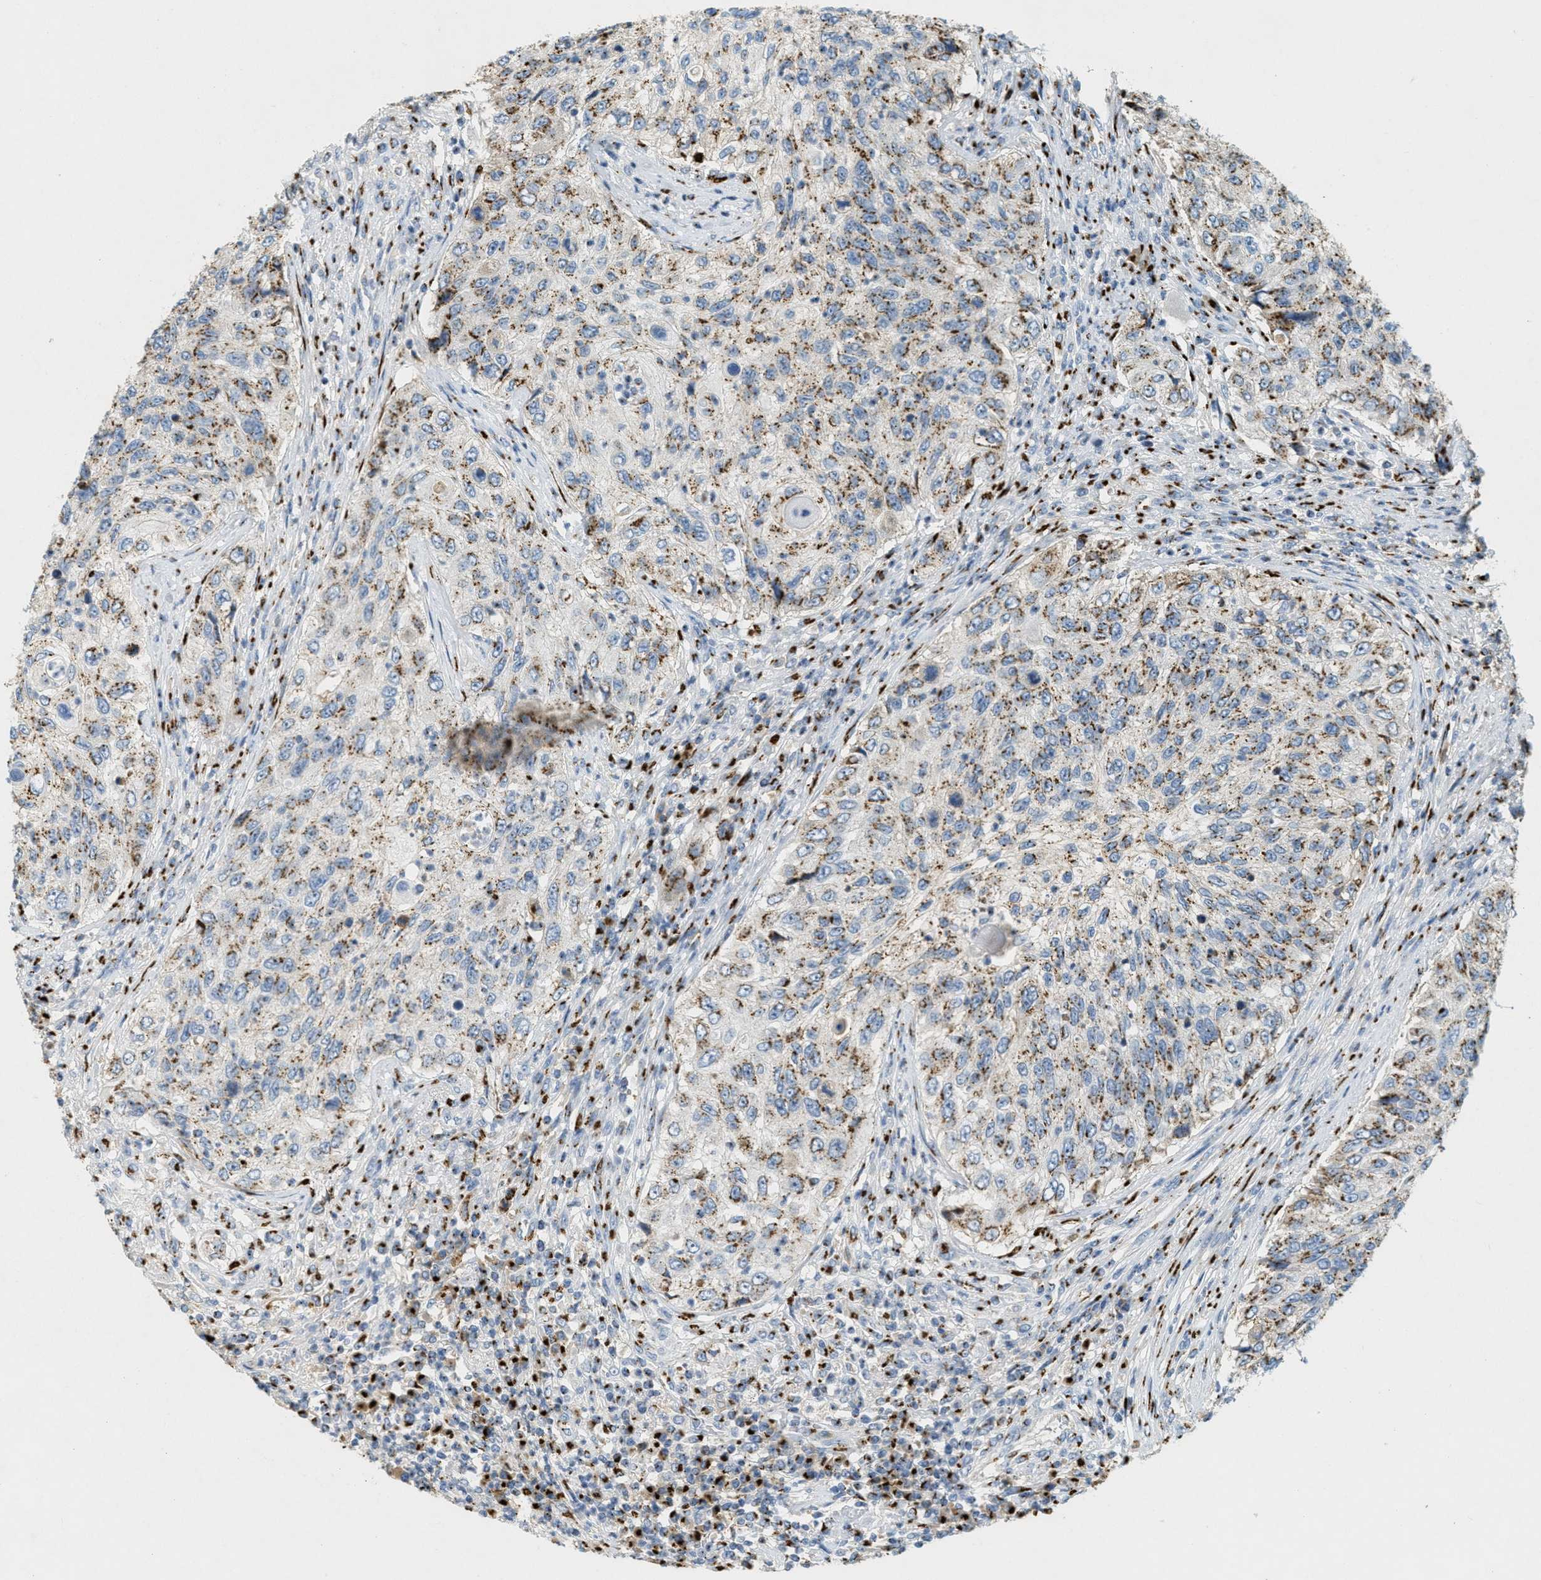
{"staining": {"intensity": "moderate", "quantity": "25%-75%", "location": "cytoplasmic/membranous"}, "tissue": "urothelial cancer", "cell_type": "Tumor cells", "image_type": "cancer", "snomed": [{"axis": "morphology", "description": "Urothelial carcinoma, High grade"}, {"axis": "topography", "description": "Urinary bladder"}], "caption": "Brown immunohistochemical staining in high-grade urothelial carcinoma shows moderate cytoplasmic/membranous staining in about 25%-75% of tumor cells.", "gene": "ENTPD4", "patient": {"sex": "female", "age": 60}}